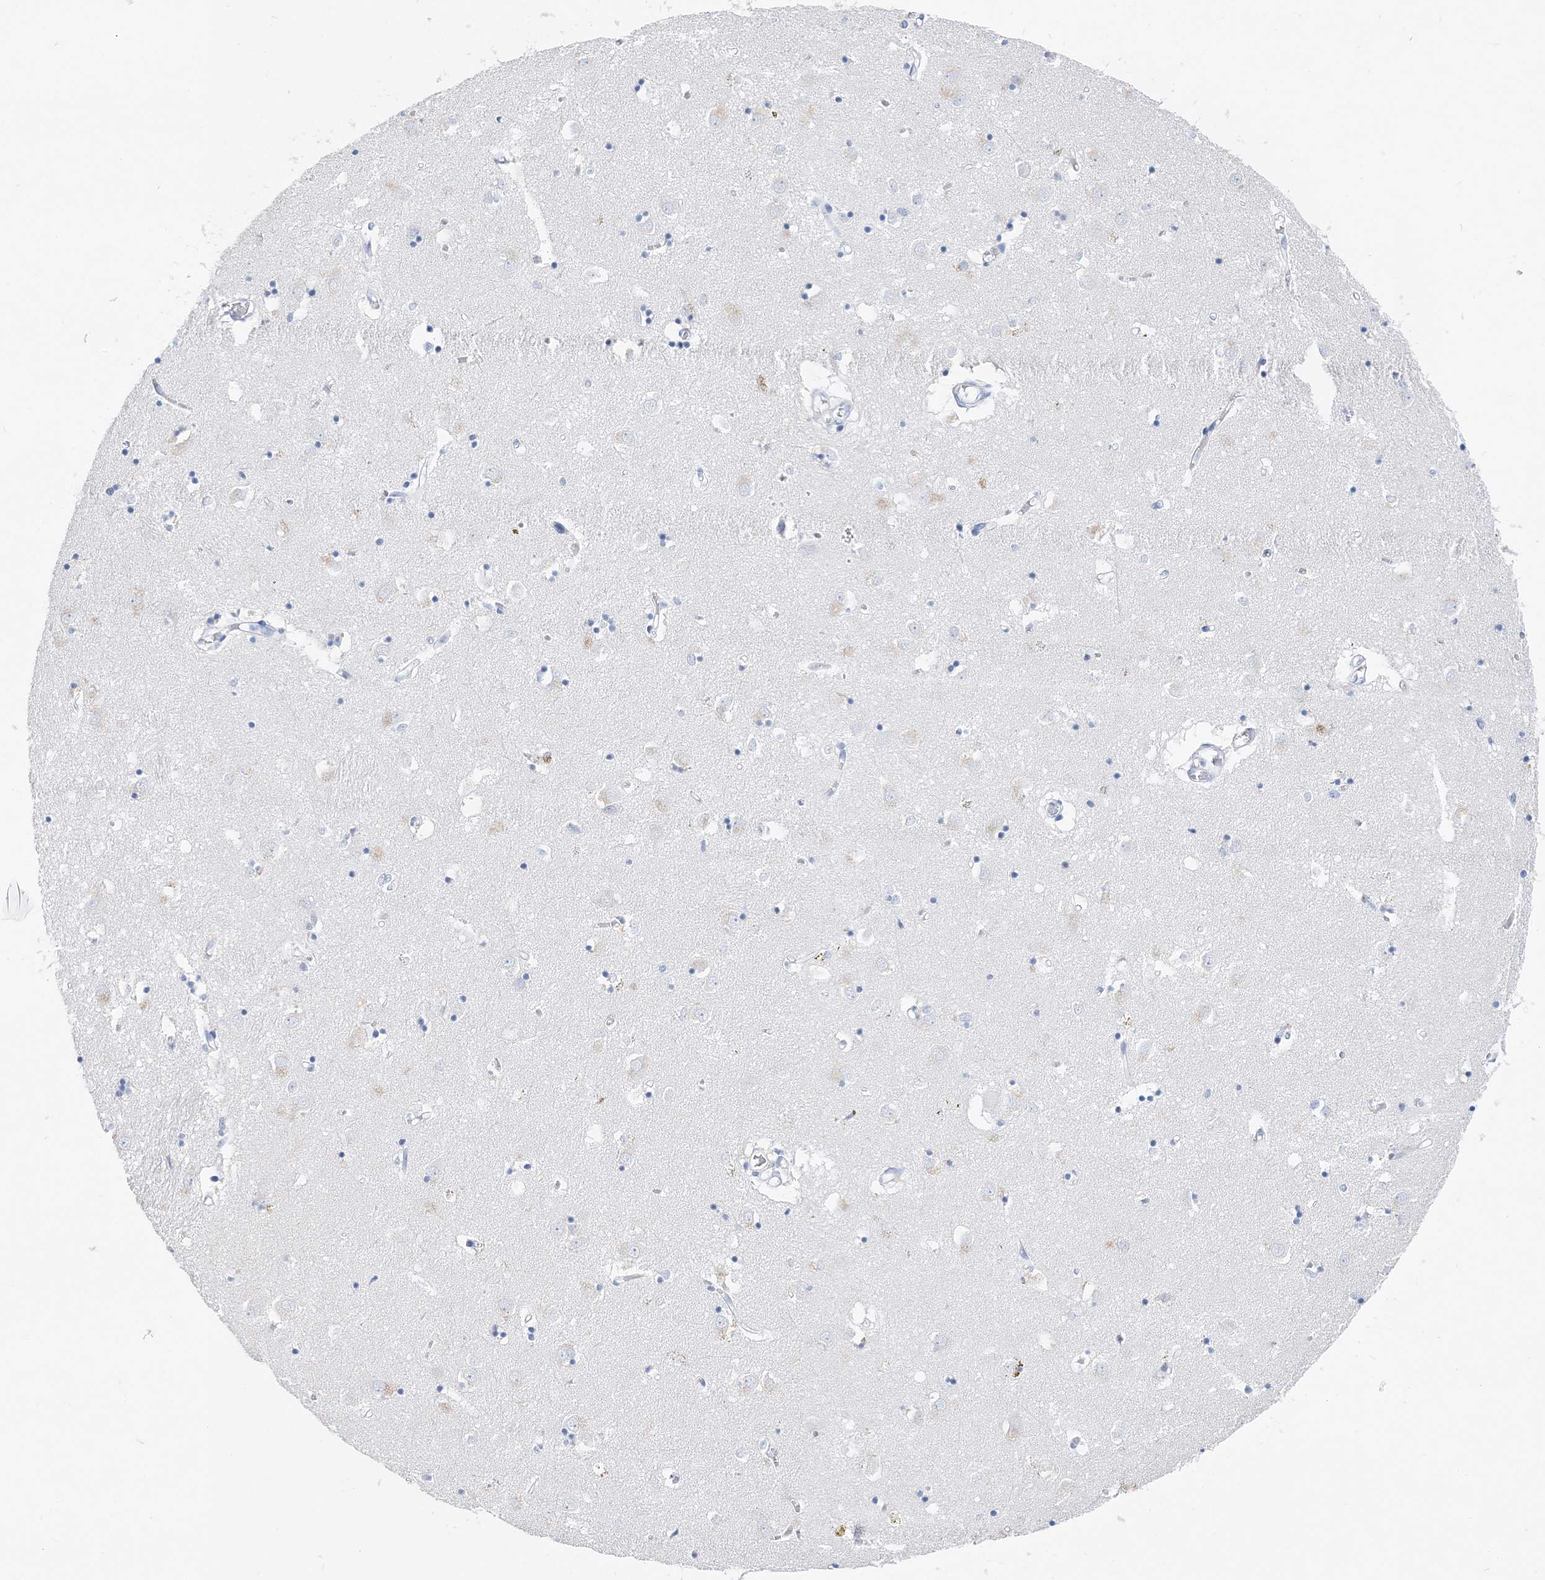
{"staining": {"intensity": "negative", "quantity": "none", "location": "none"}, "tissue": "caudate", "cell_type": "Glial cells", "image_type": "normal", "snomed": [{"axis": "morphology", "description": "Normal tissue, NOS"}, {"axis": "topography", "description": "Lateral ventricle wall"}], "caption": "Immunohistochemistry of benign human caudate exhibits no staining in glial cells.", "gene": "TSPYL6", "patient": {"sex": "male", "age": 70}}